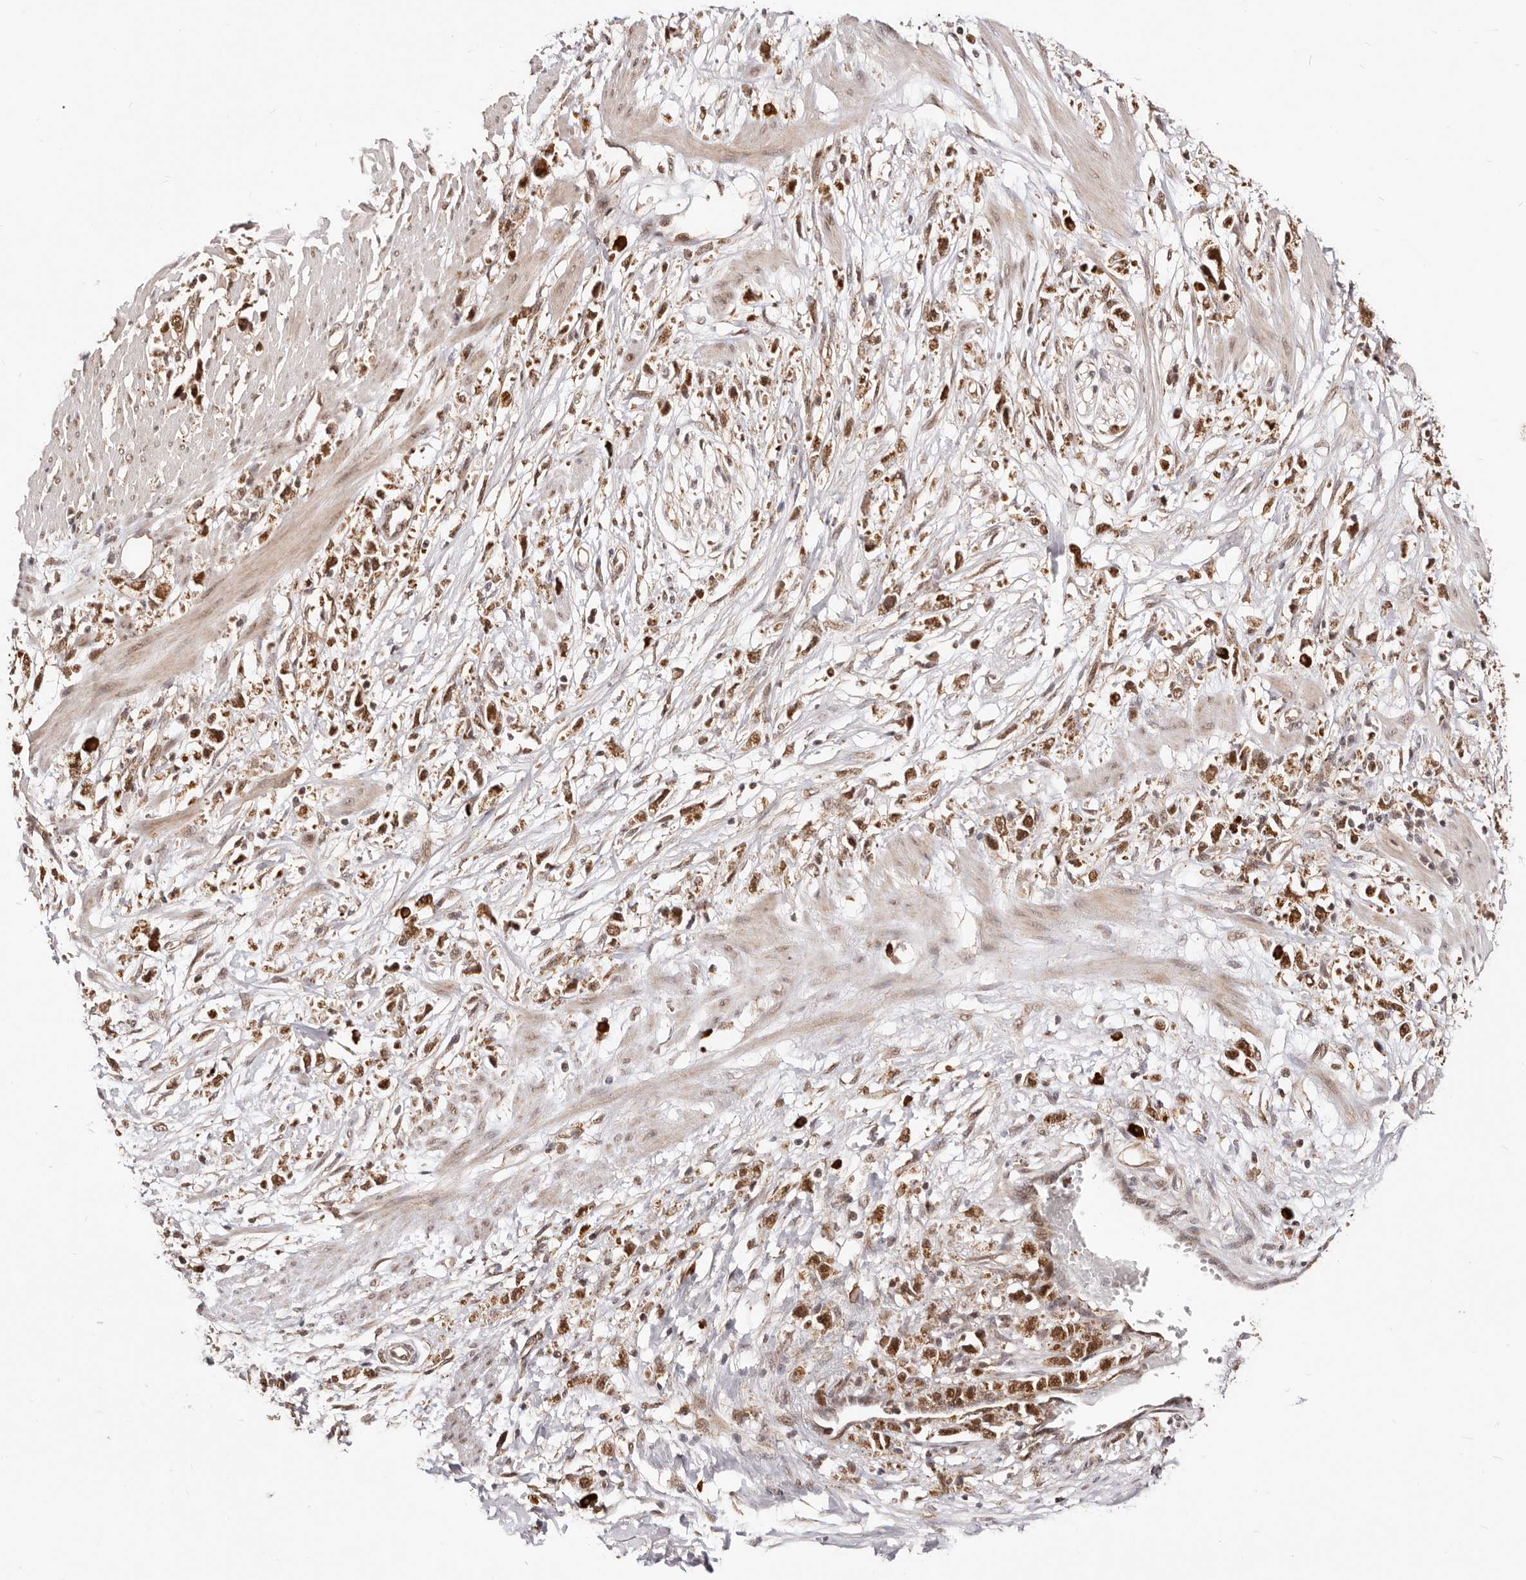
{"staining": {"intensity": "strong", "quantity": ">75%", "location": "cytoplasmic/membranous,nuclear"}, "tissue": "stomach cancer", "cell_type": "Tumor cells", "image_type": "cancer", "snomed": [{"axis": "morphology", "description": "Adenocarcinoma, NOS"}, {"axis": "topography", "description": "Stomach"}], "caption": "IHC micrograph of stomach cancer (adenocarcinoma) stained for a protein (brown), which reveals high levels of strong cytoplasmic/membranous and nuclear positivity in about >75% of tumor cells.", "gene": "SEC14L1", "patient": {"sex": "female", "age": 59}}